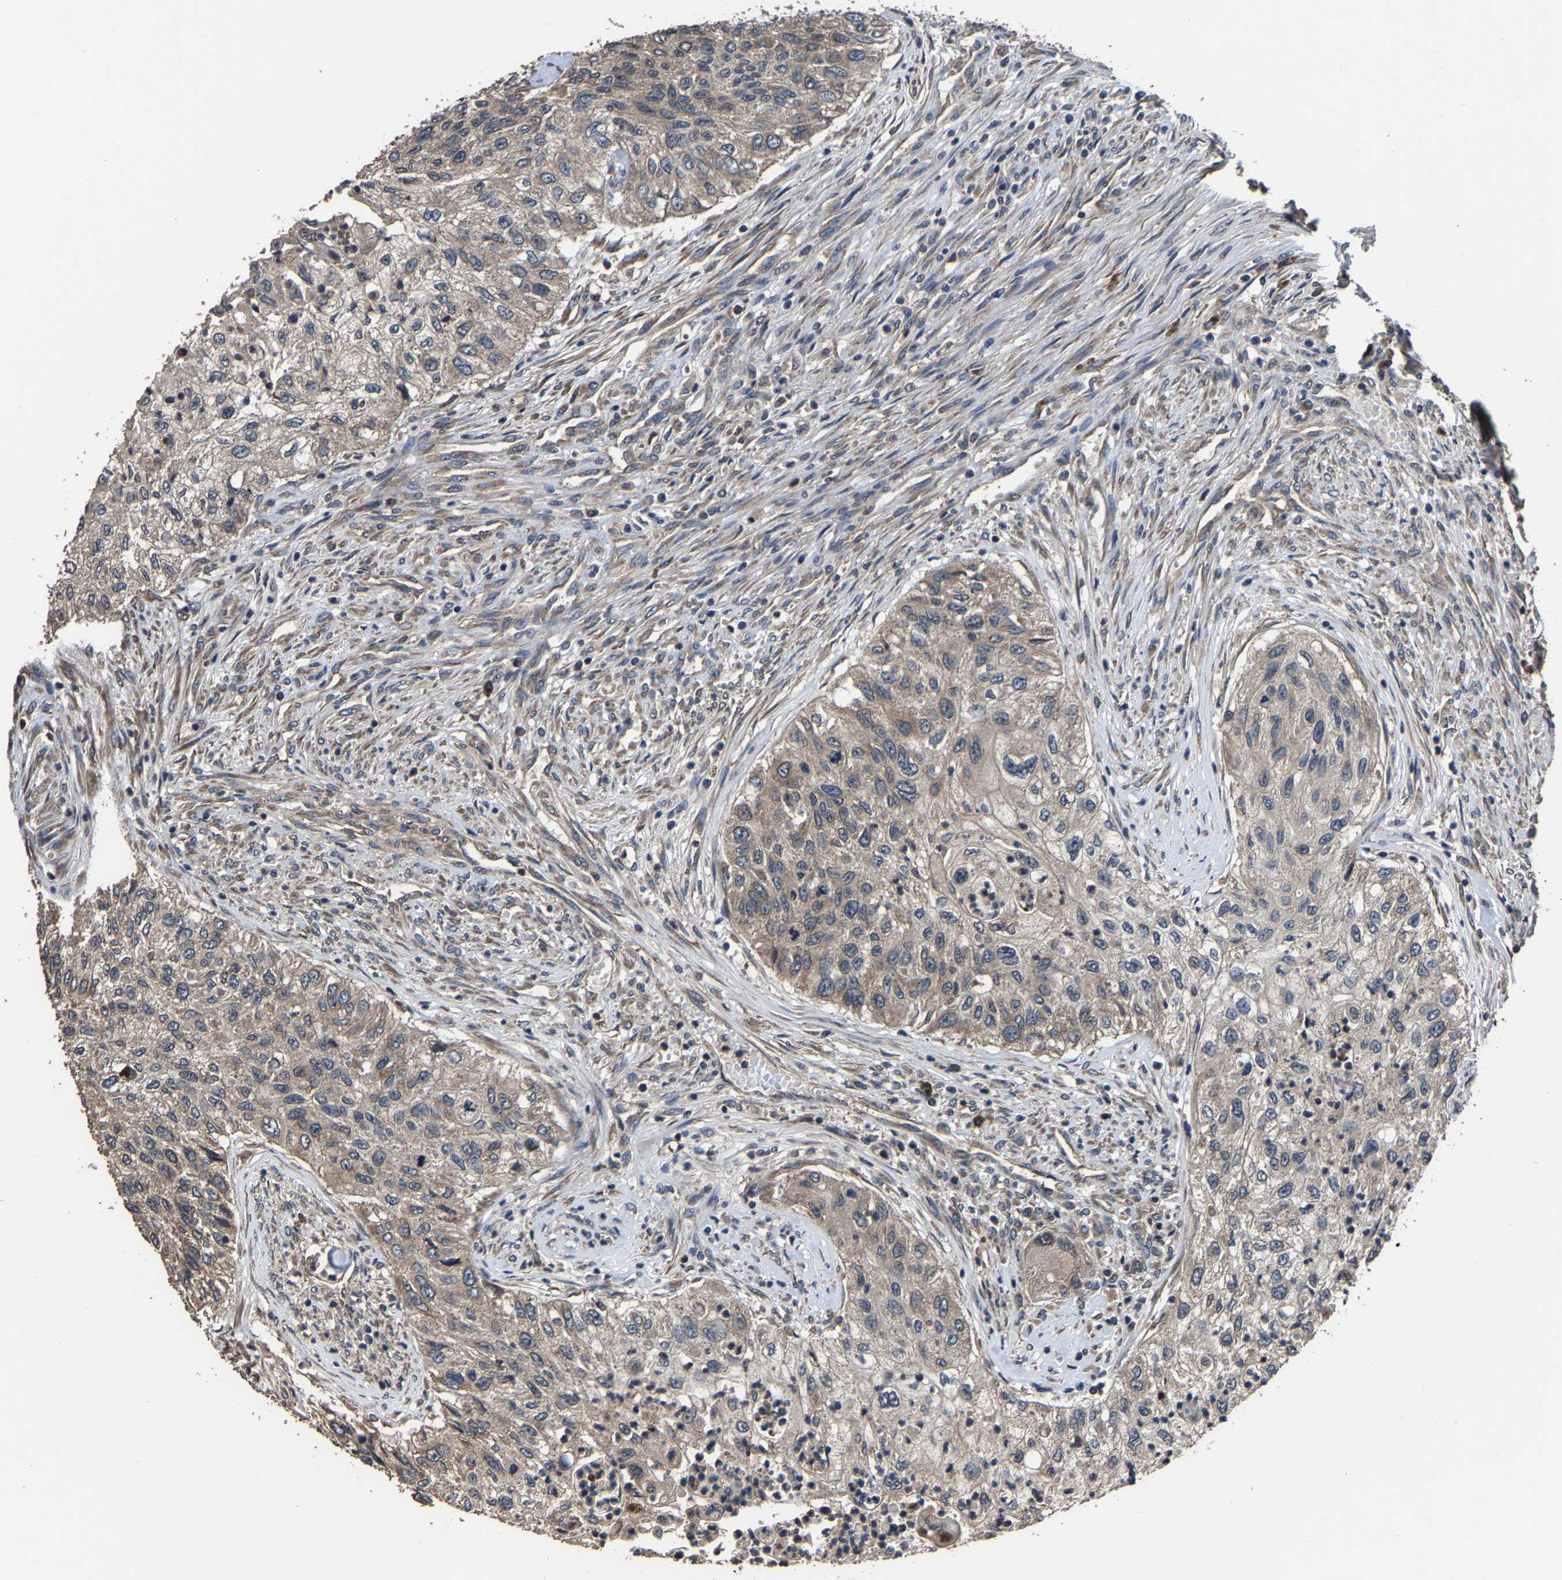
{"staining": {"intensity": "weak", "quantity": ">75%", "location": "cytoplasmic/membranous"}, "tissue": "urothelial cancer", "cell_type": "Tumor cells", "image_type": "cancer", "snomed": [{"axis": "morphology", "description": "Urothelial carcinoma, High grade"}, {"axis": "topography", "description": "Urinary bladder"}], "caption": "Immunohistochemical staining of human urothelial cancer demonstrates low levels of weak cytoplasmic/membranous protein positivity in about >75% of tumor cells.", "gene": "EBAG9", "patient": {"sex": "female", "age": 60}}